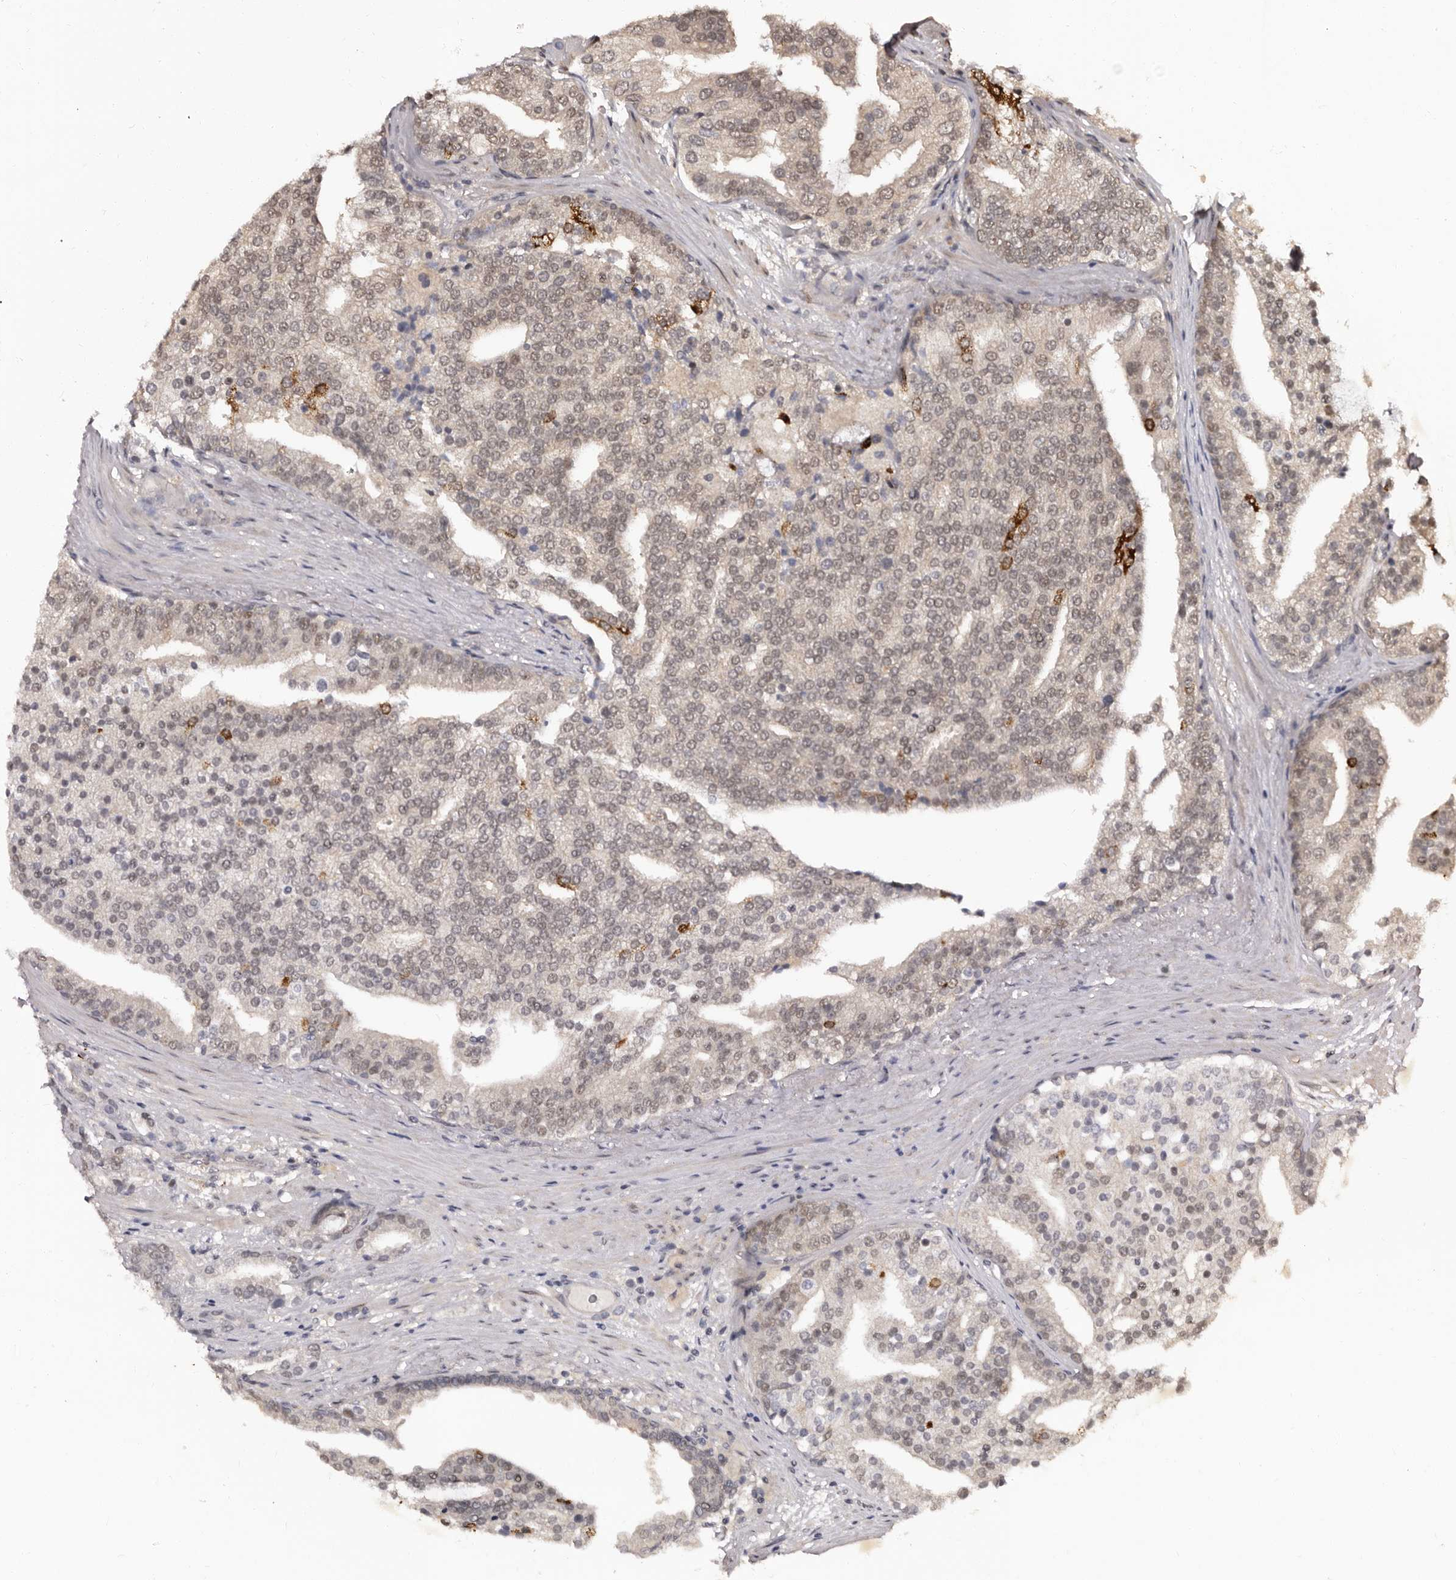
{"staining": {"intensity": "strong", "quantity": "<25%", "location": "cytoplasmic/membranous"}, "tissue": "prostate cancer", "cell_type": "Tumor cells", "image_type": "cancer", "snomed": [{"axis": "morphology", "description": "Adenocarcinoma, Low grade"}, {"axis": "topography", "description": "Prostate"}], "caption": "This is a histology image of IHC staining of prostate low-grade adenocarcinoma, which shows strong expression in the cytoplasmic/membranous of tumor cells.", "gene": "TBC1D22B", "patient": {"sex": "male", "age": 67}}